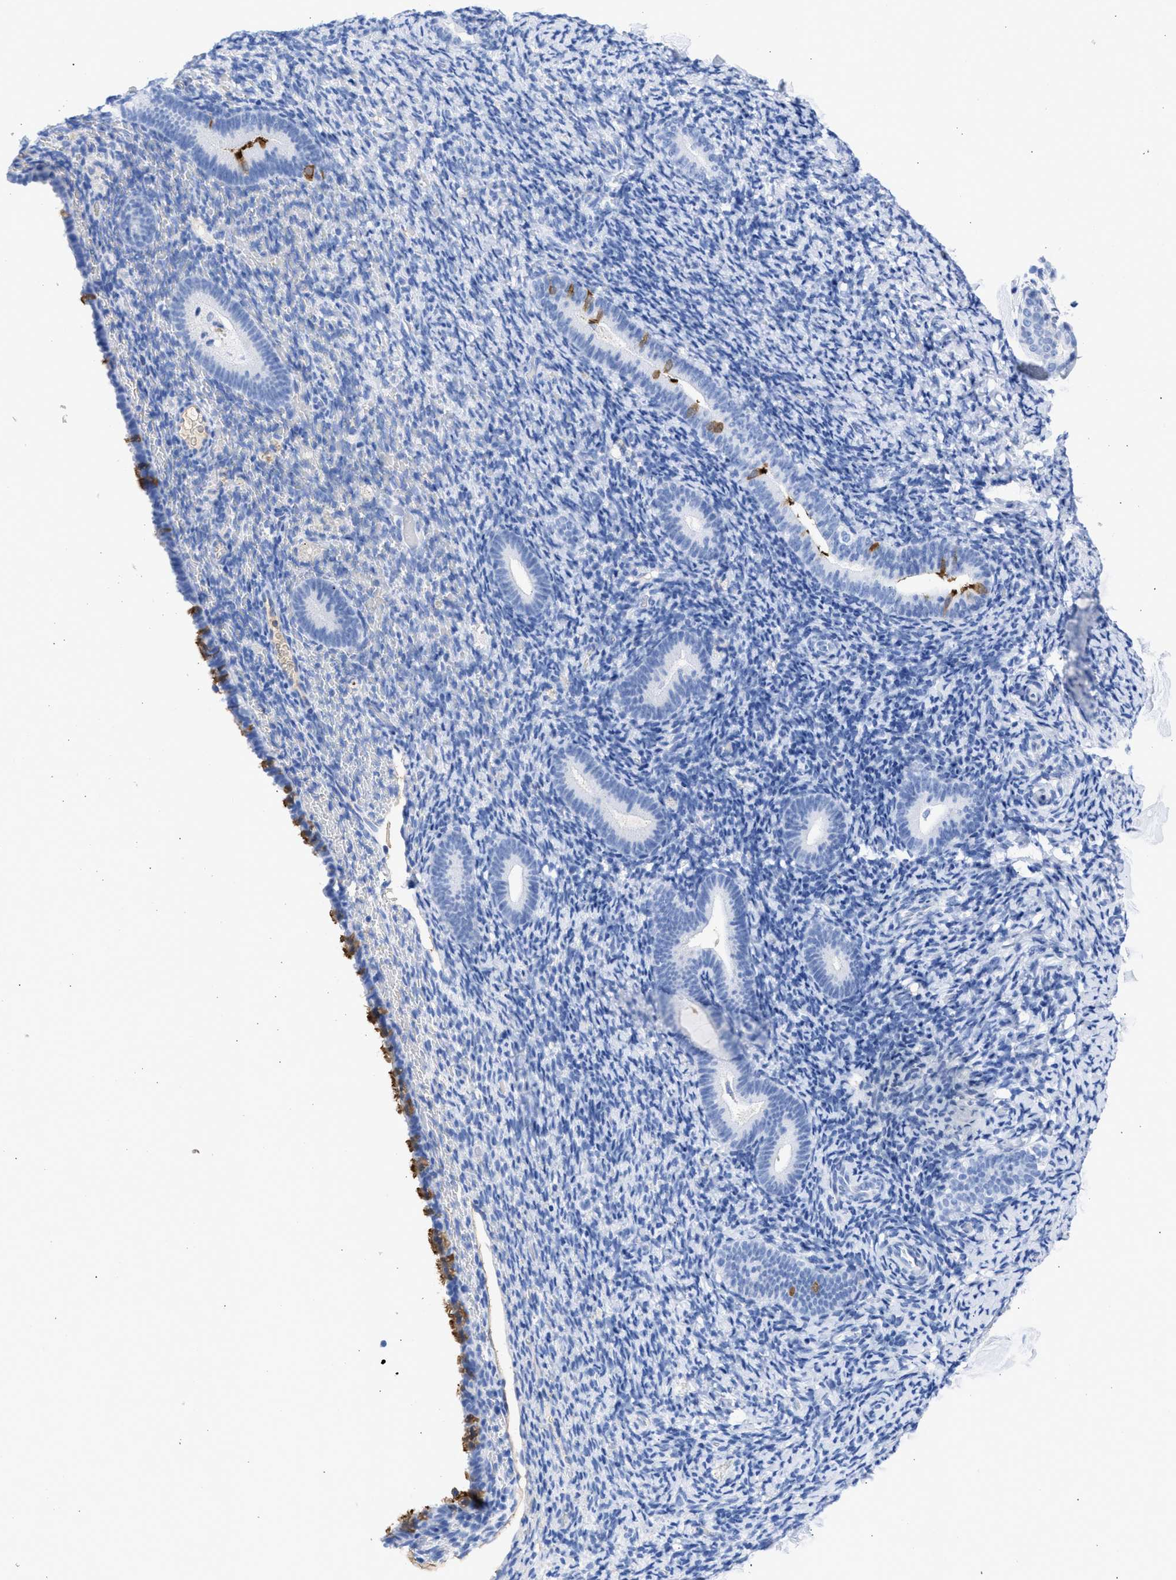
{"staining": {"intensity": "negative", "quantity": "none", "location": "none"}, "tissue": "endometrium", "cell_type": "Cells in endometrial stroma", "image_type": "normal", "snomed": [{"axis": "morphology", "description": "Normal tissue, NOS"}, {"axis": "topography", "description": "Endometrium"}], "caption": "The micrograph demonstrates no staining of cells in endometrial stroma in unremarkable endometrium.", "gene": "RSPH1", "patient": {"sex": "female", "age": 51}}